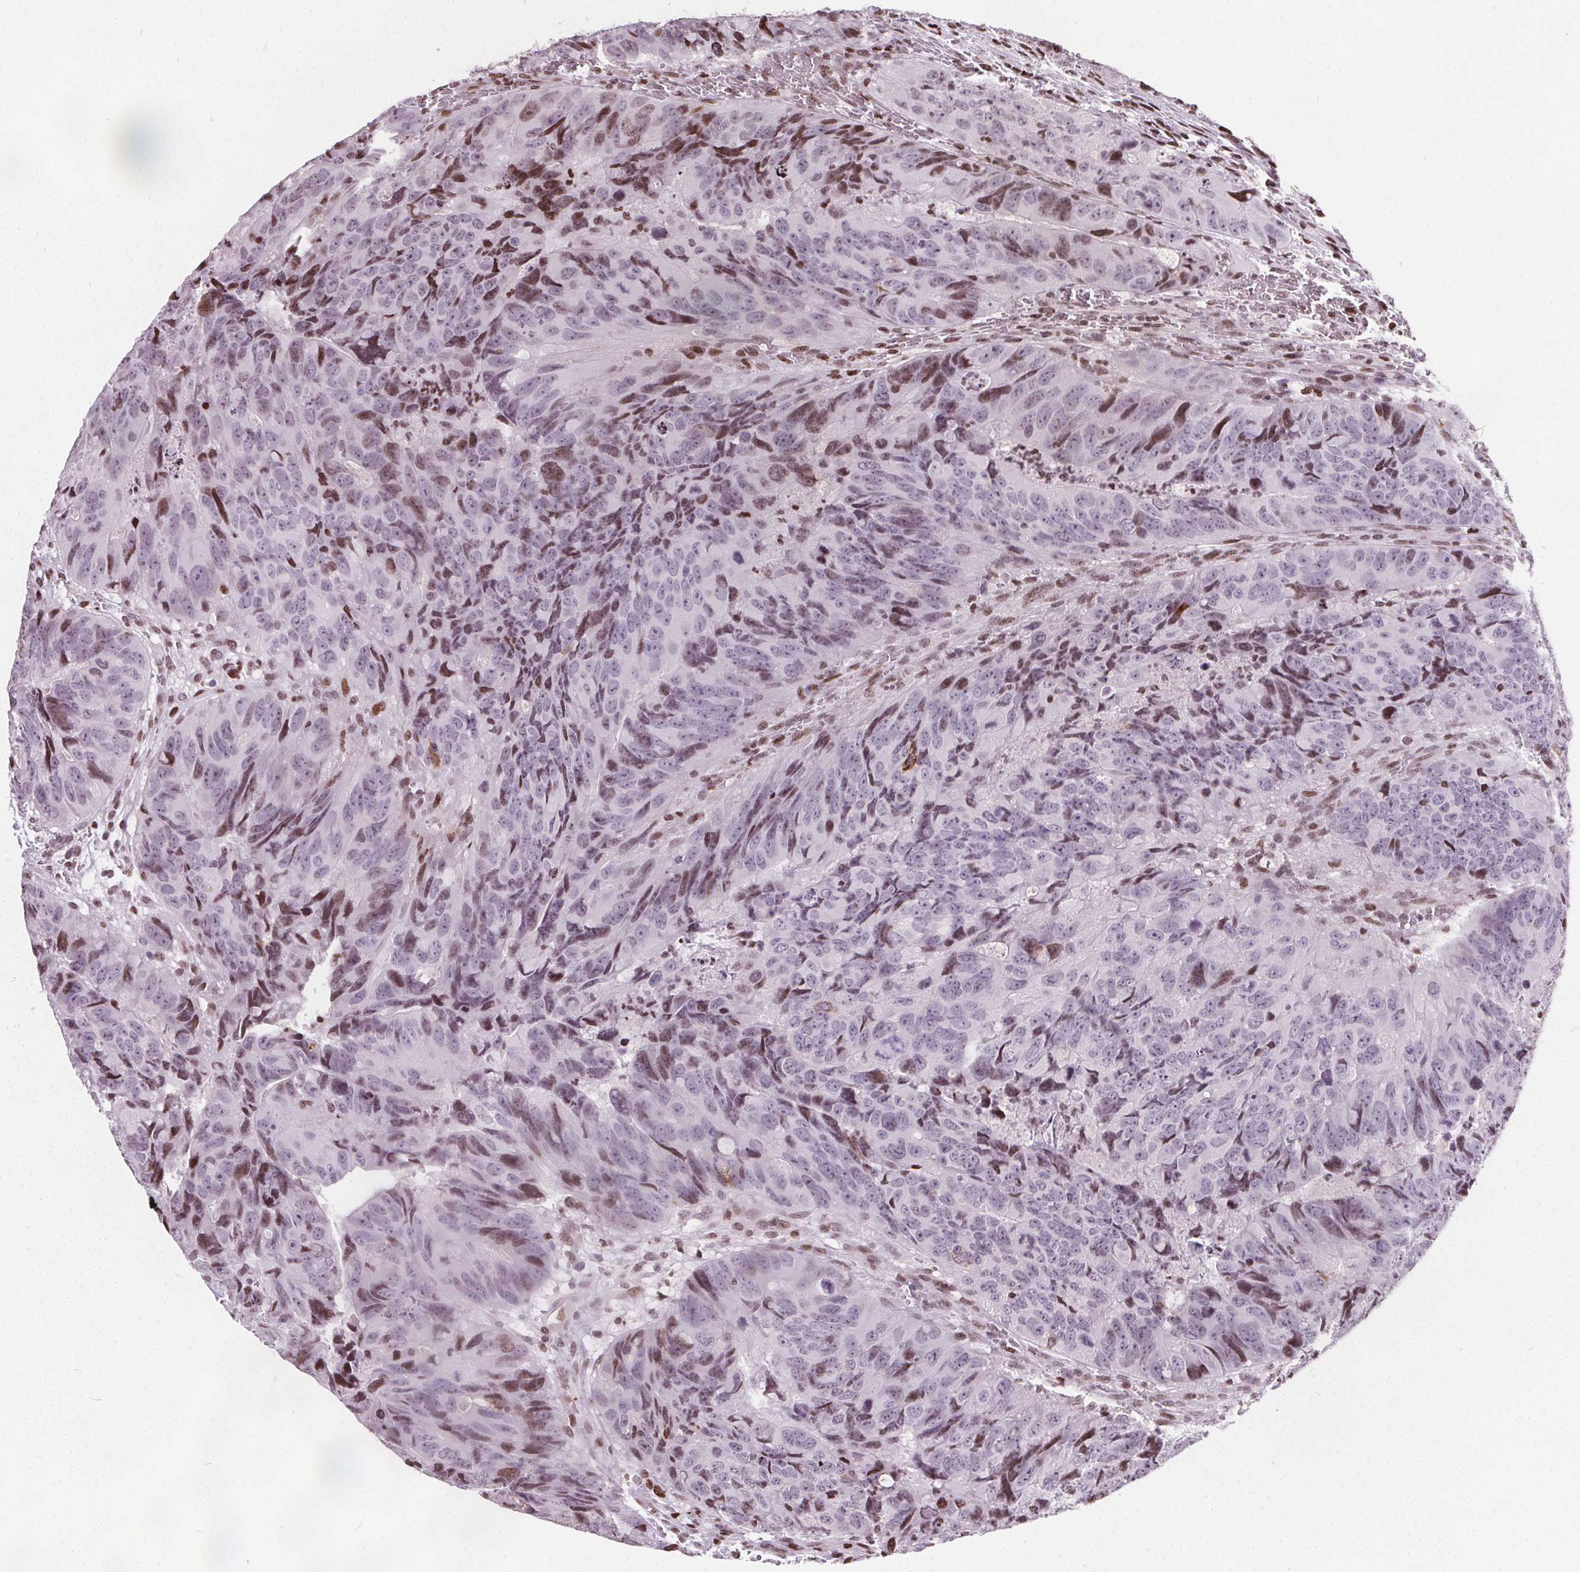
{"staining": {"intensity": "moderate", "quantity": "<25%", "location": "nuclear"}, "tissue": "colorectal cancer", "cell_type": "Tumor cells", "image_type": "cancer", "snomed": [{"axis": "morphology", "description": "Adenocarcinoma, NOS"}, {"axis": "topography", "description": "Colon"}], "caption": "This image exhibits adenocarcinoma (colorectal) stained with IHC to label a protein in brown. The nuclear of tumor cells show moderate positivity for the protein. Nuclei are counter-stained blue.", "gene": "ISLR2", "patient": {"sex": "male", "age": 79}}